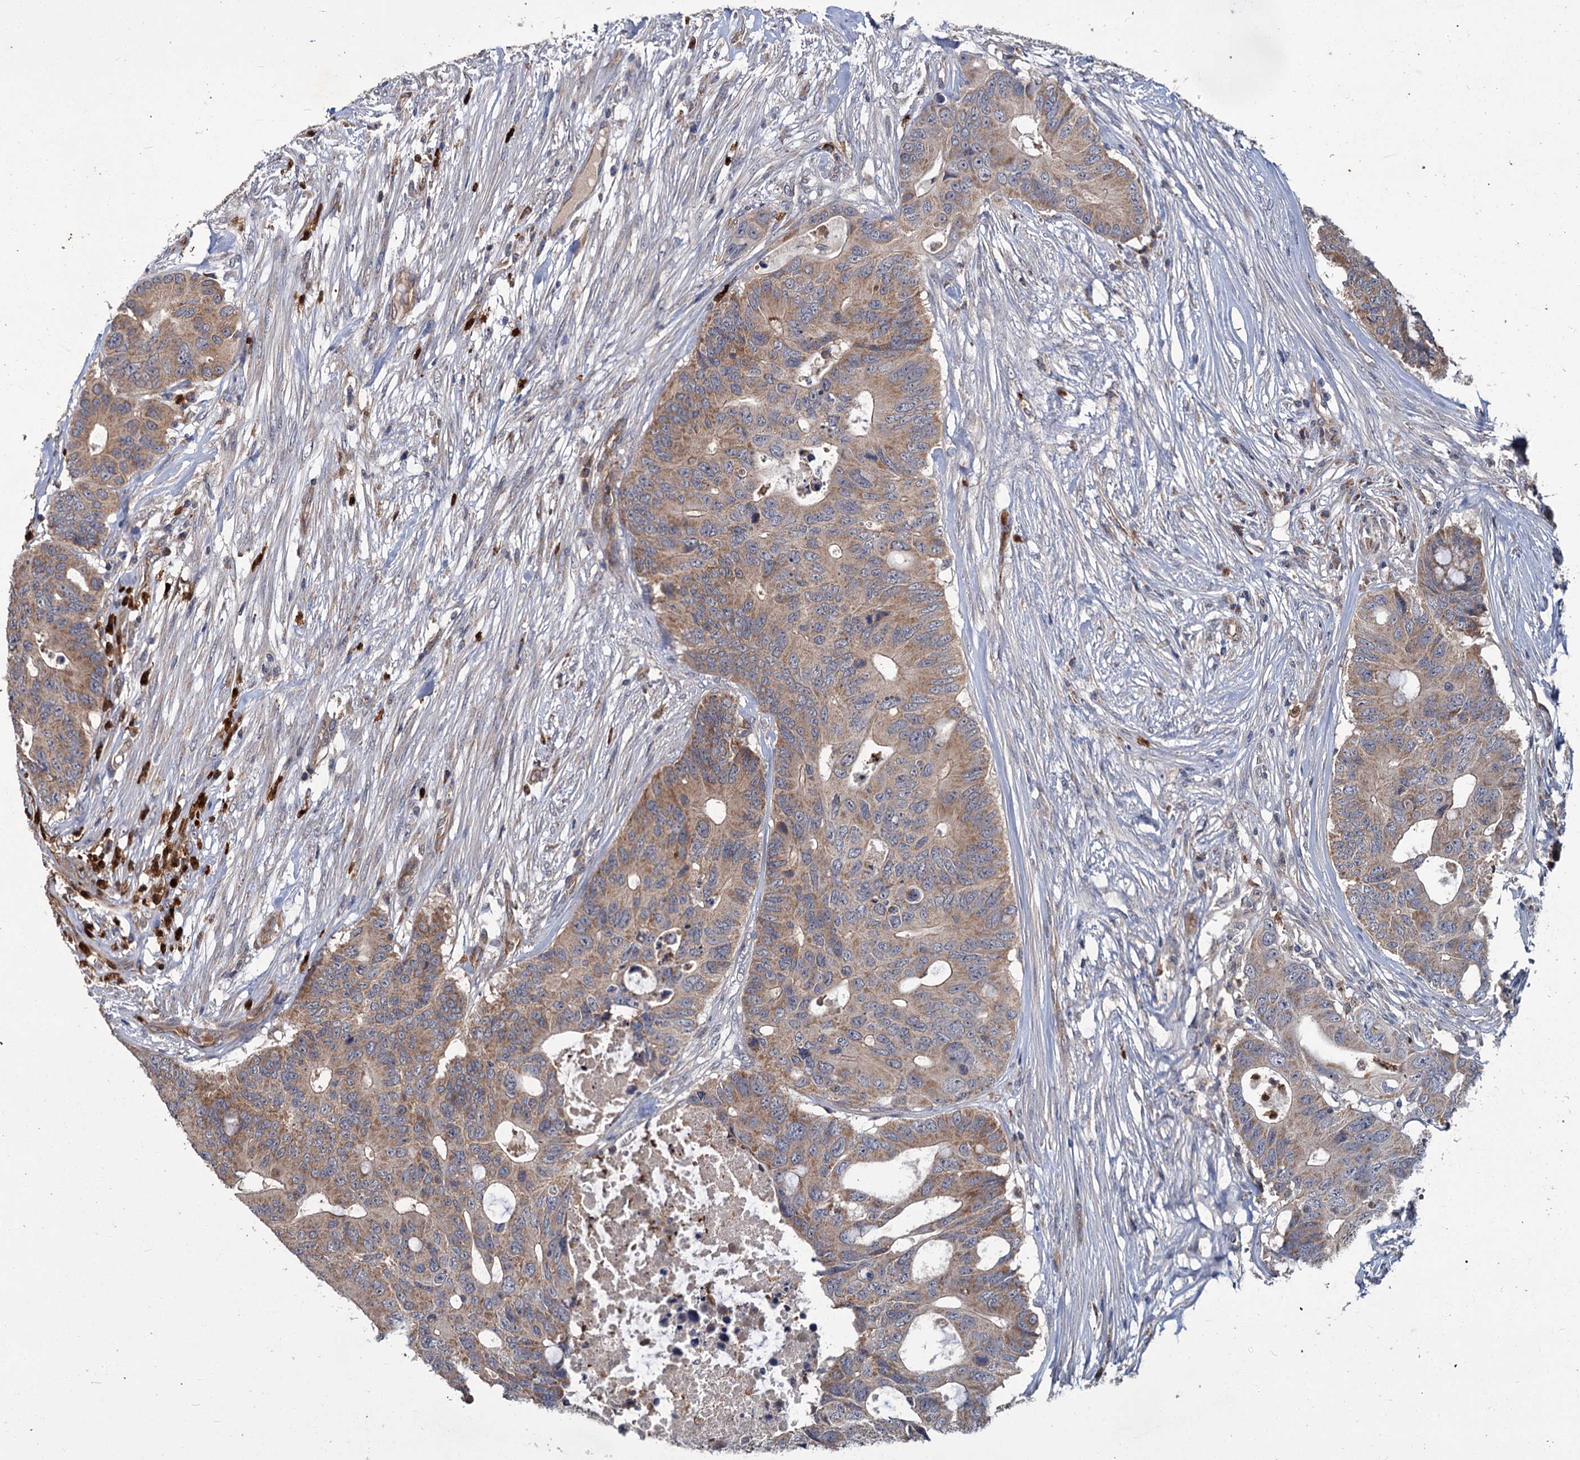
{"staining": {"intensity": "moderate", "quantity": ">75%", "location": "cytoplasmic/membranous"}, "tissue": "colorectal cancer", "cell_type": "Tumor cells", "image_type": "cancer", "snomed": [{"axis": "morphology", "description": "Adenocarcinoma, NOS"}, {"axis": "topography", "description": "Colon"}], "caption": "Immunohistochemistry (IHC) micrograph of neoplastic tissue: human colorectal cancer stained using immunohistochemistry (IHC) reveals medium levels of moderate protein expression localized specifically in the cytoplasmic/membranous of tumor cells, appearing as a cytoplasmic/membranous brown color.", "gene": "DYNC2H1", "patient": {"sex": "male", "age": 71}}